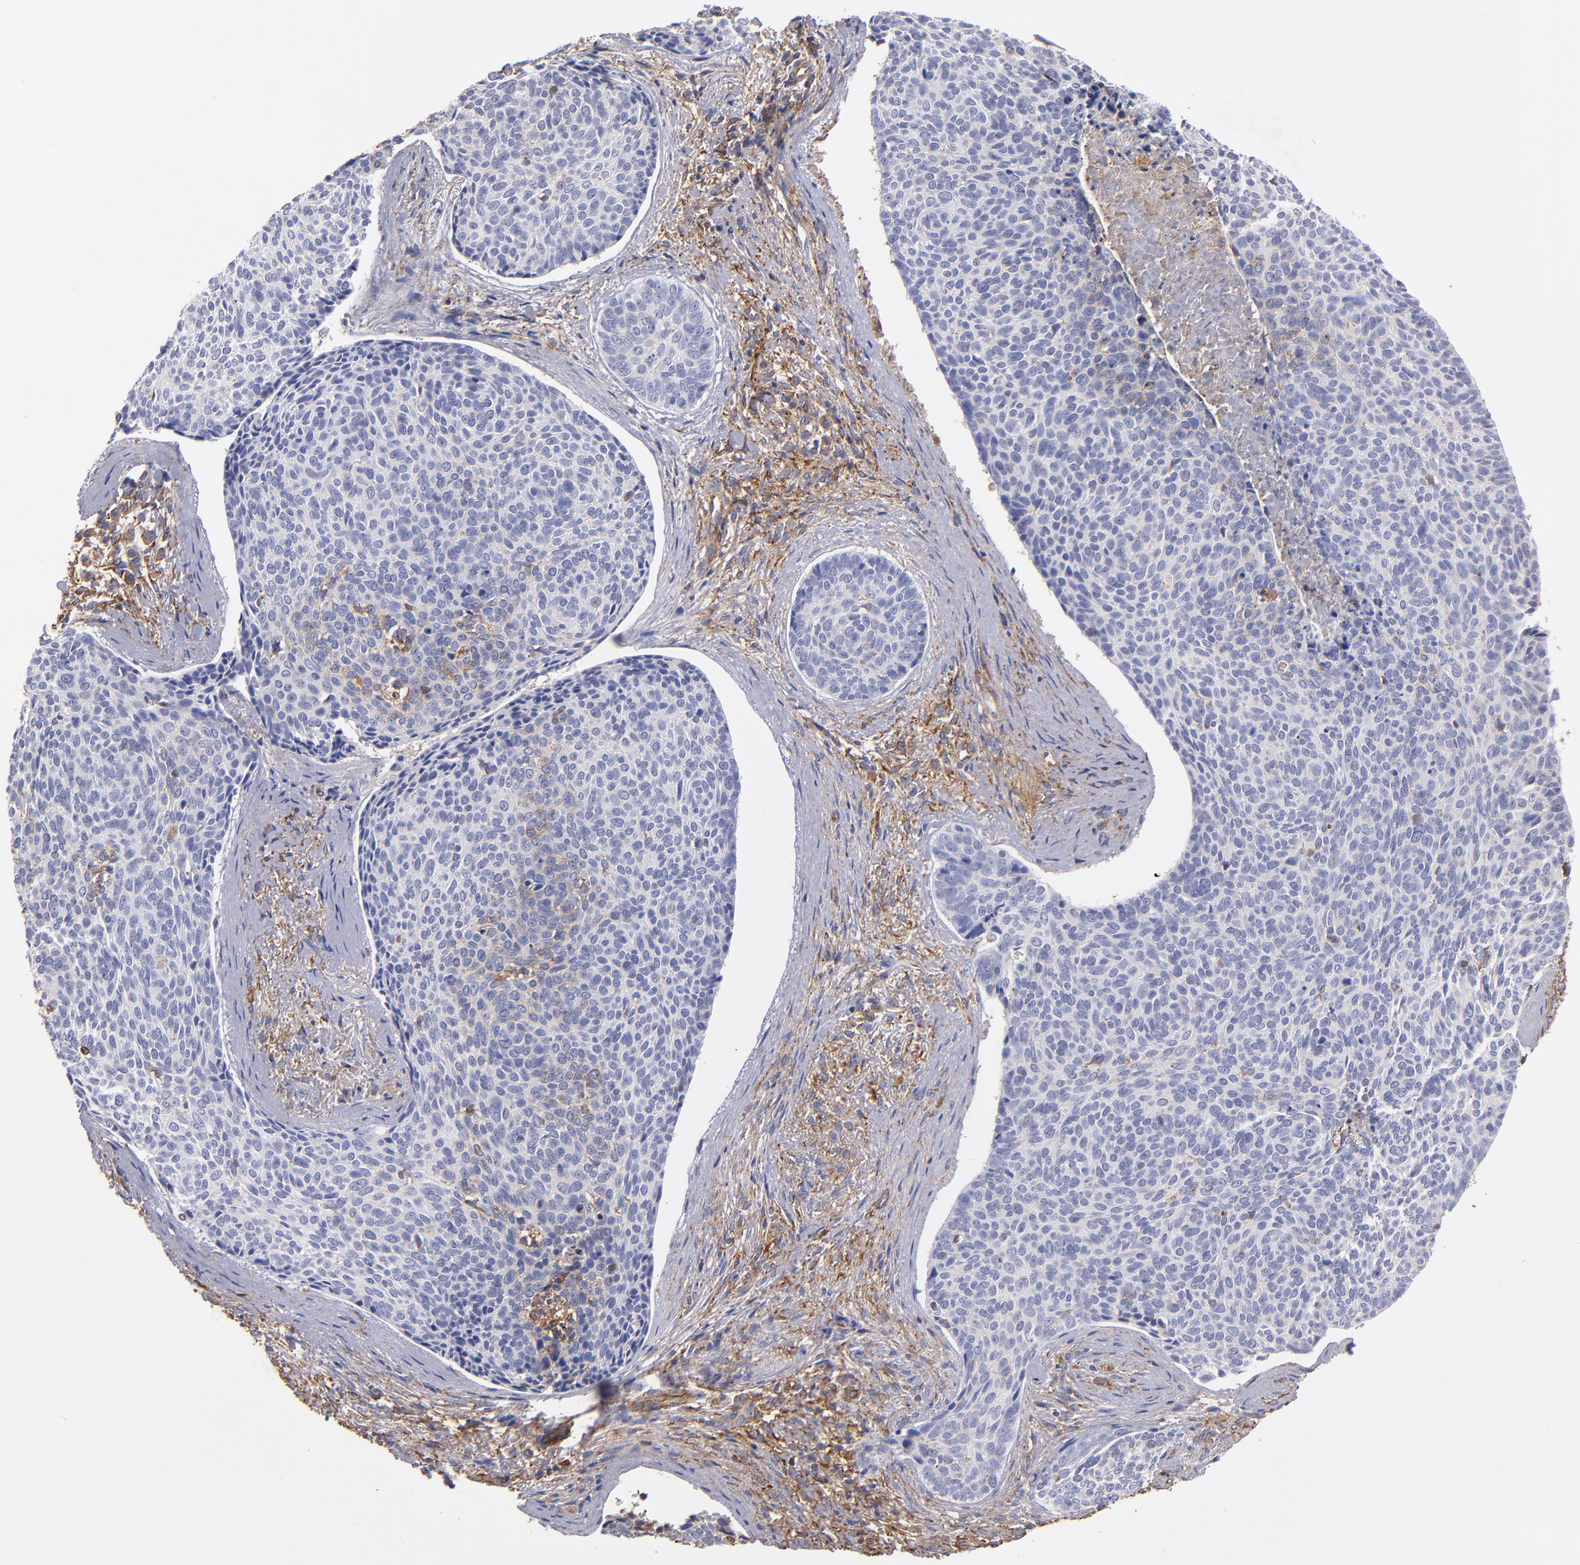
{"staining": {"intensity": "negative", "quantity": "none", "location": "none"}, "tissue": "skin cancer", "cell_type": "Tumor cells", "image_type": "cancer", "snomed": [{"axis": "morphology", "description": "Normal tissue, NOS"}, {"axis": "morphology", "description": "Basal cell carcinoma"}, {"axis": "topography", "description": "Skin"}], "caption": "Protein analysis of skin basal cell carcinoma exhibits no significant staining in tumor cells.", "gene": "MVP", "patient": {"sex": "female", "age": 57}}